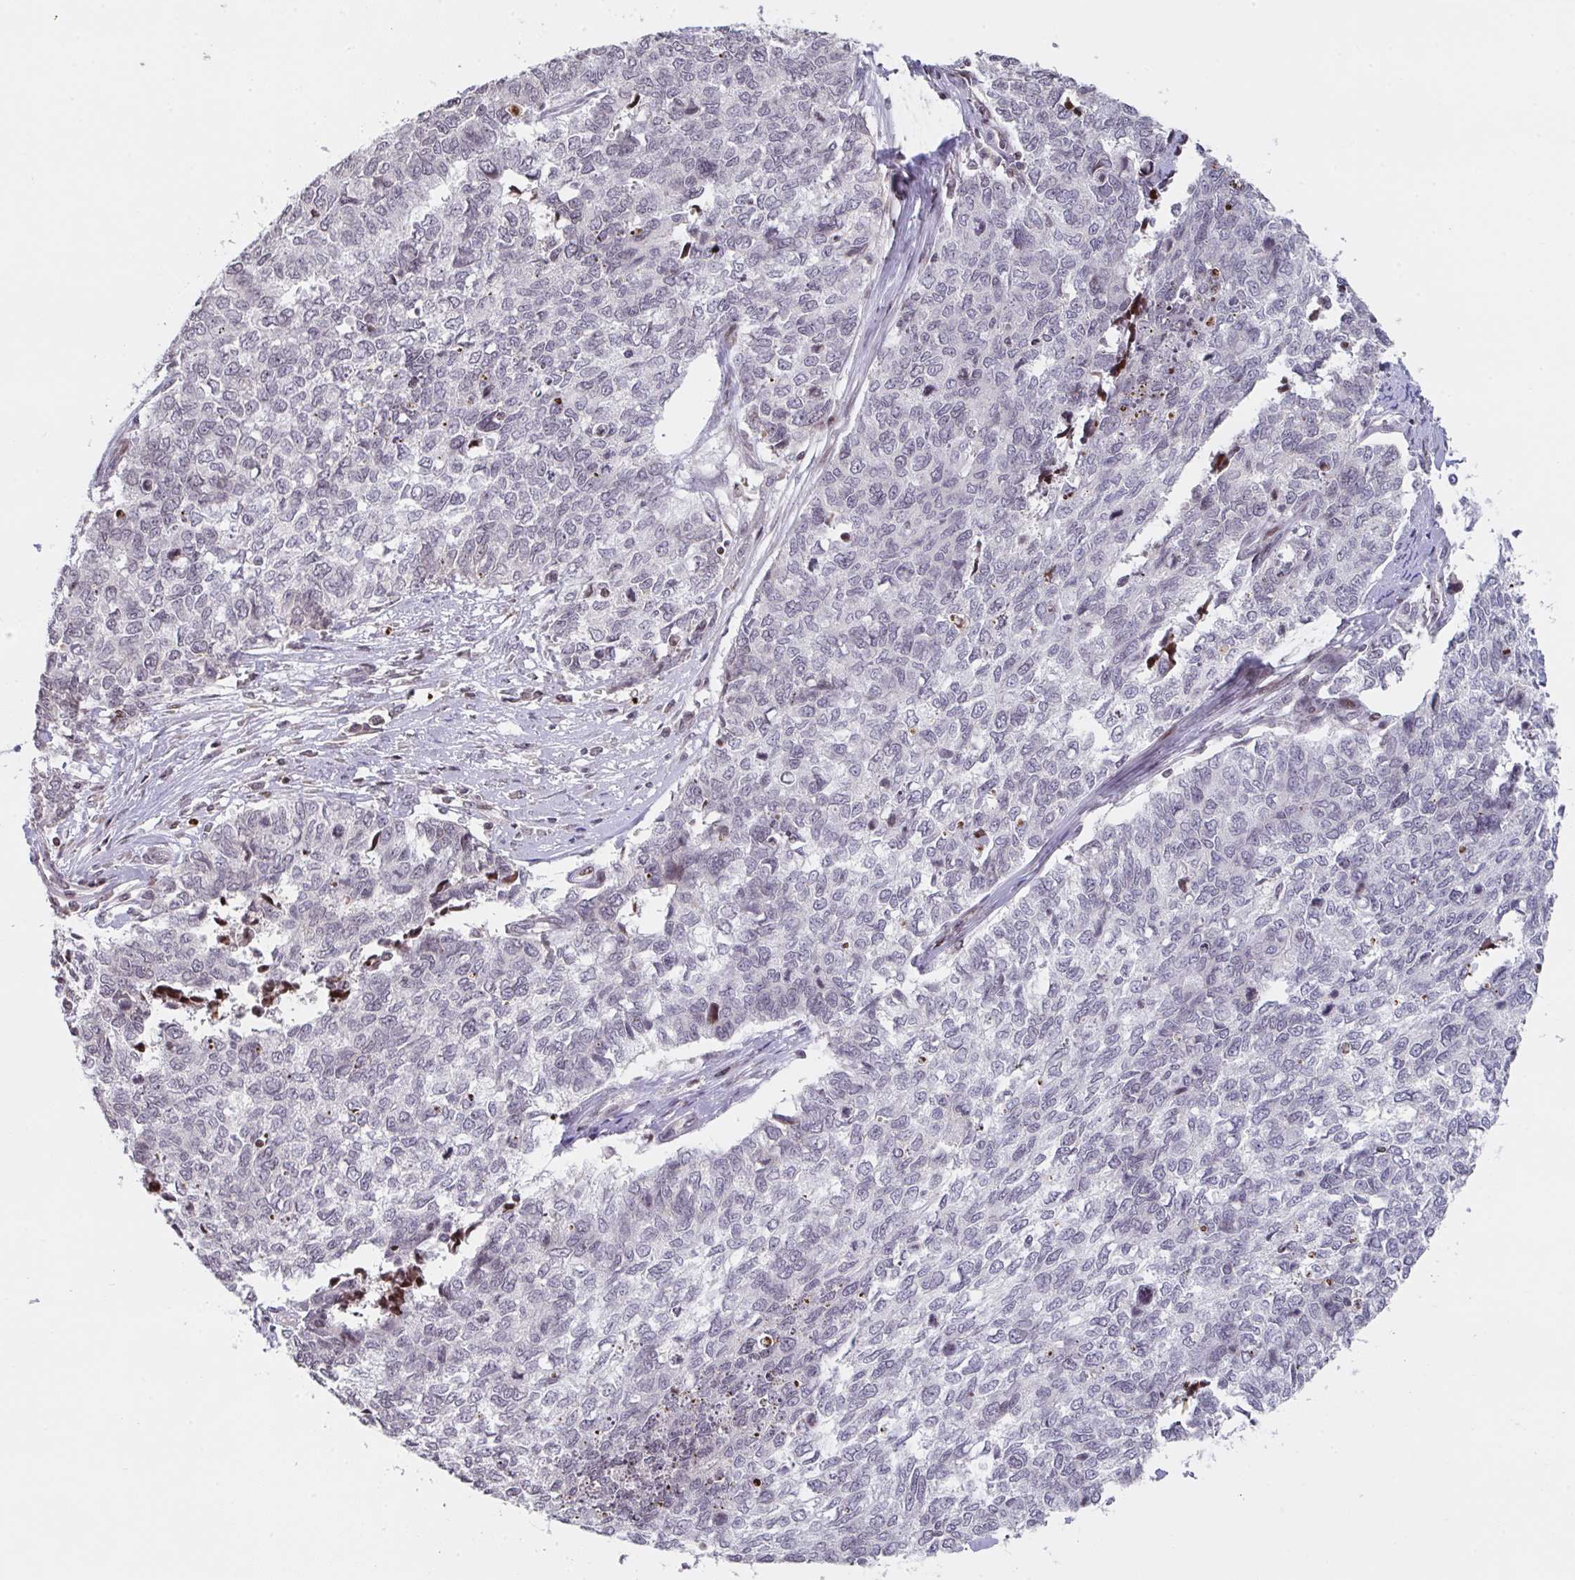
{"staining": {"intensity": "negative", "quantity": "none", "location": "none"}, "tissue": "cervical cancer", "cell_type": "Tumor cells", "image_type": "cancer", "snomed": [{"axis": "morphology", "description": "Adenocarcinoma, NOS"}, {"axis": "topography", "description": "Cervix"}], "caption": "High power microscopy photomicrograph of an IHC photomicrograph of cervical cancer, revealing no significant staining in tumor cells. (DAB (3,3'-diaminobenzidine) immunohistochemistry with hematoxylin counter stain).", "gene": "PCDHB8", "patient": {"sex": "female", "age": 63}}